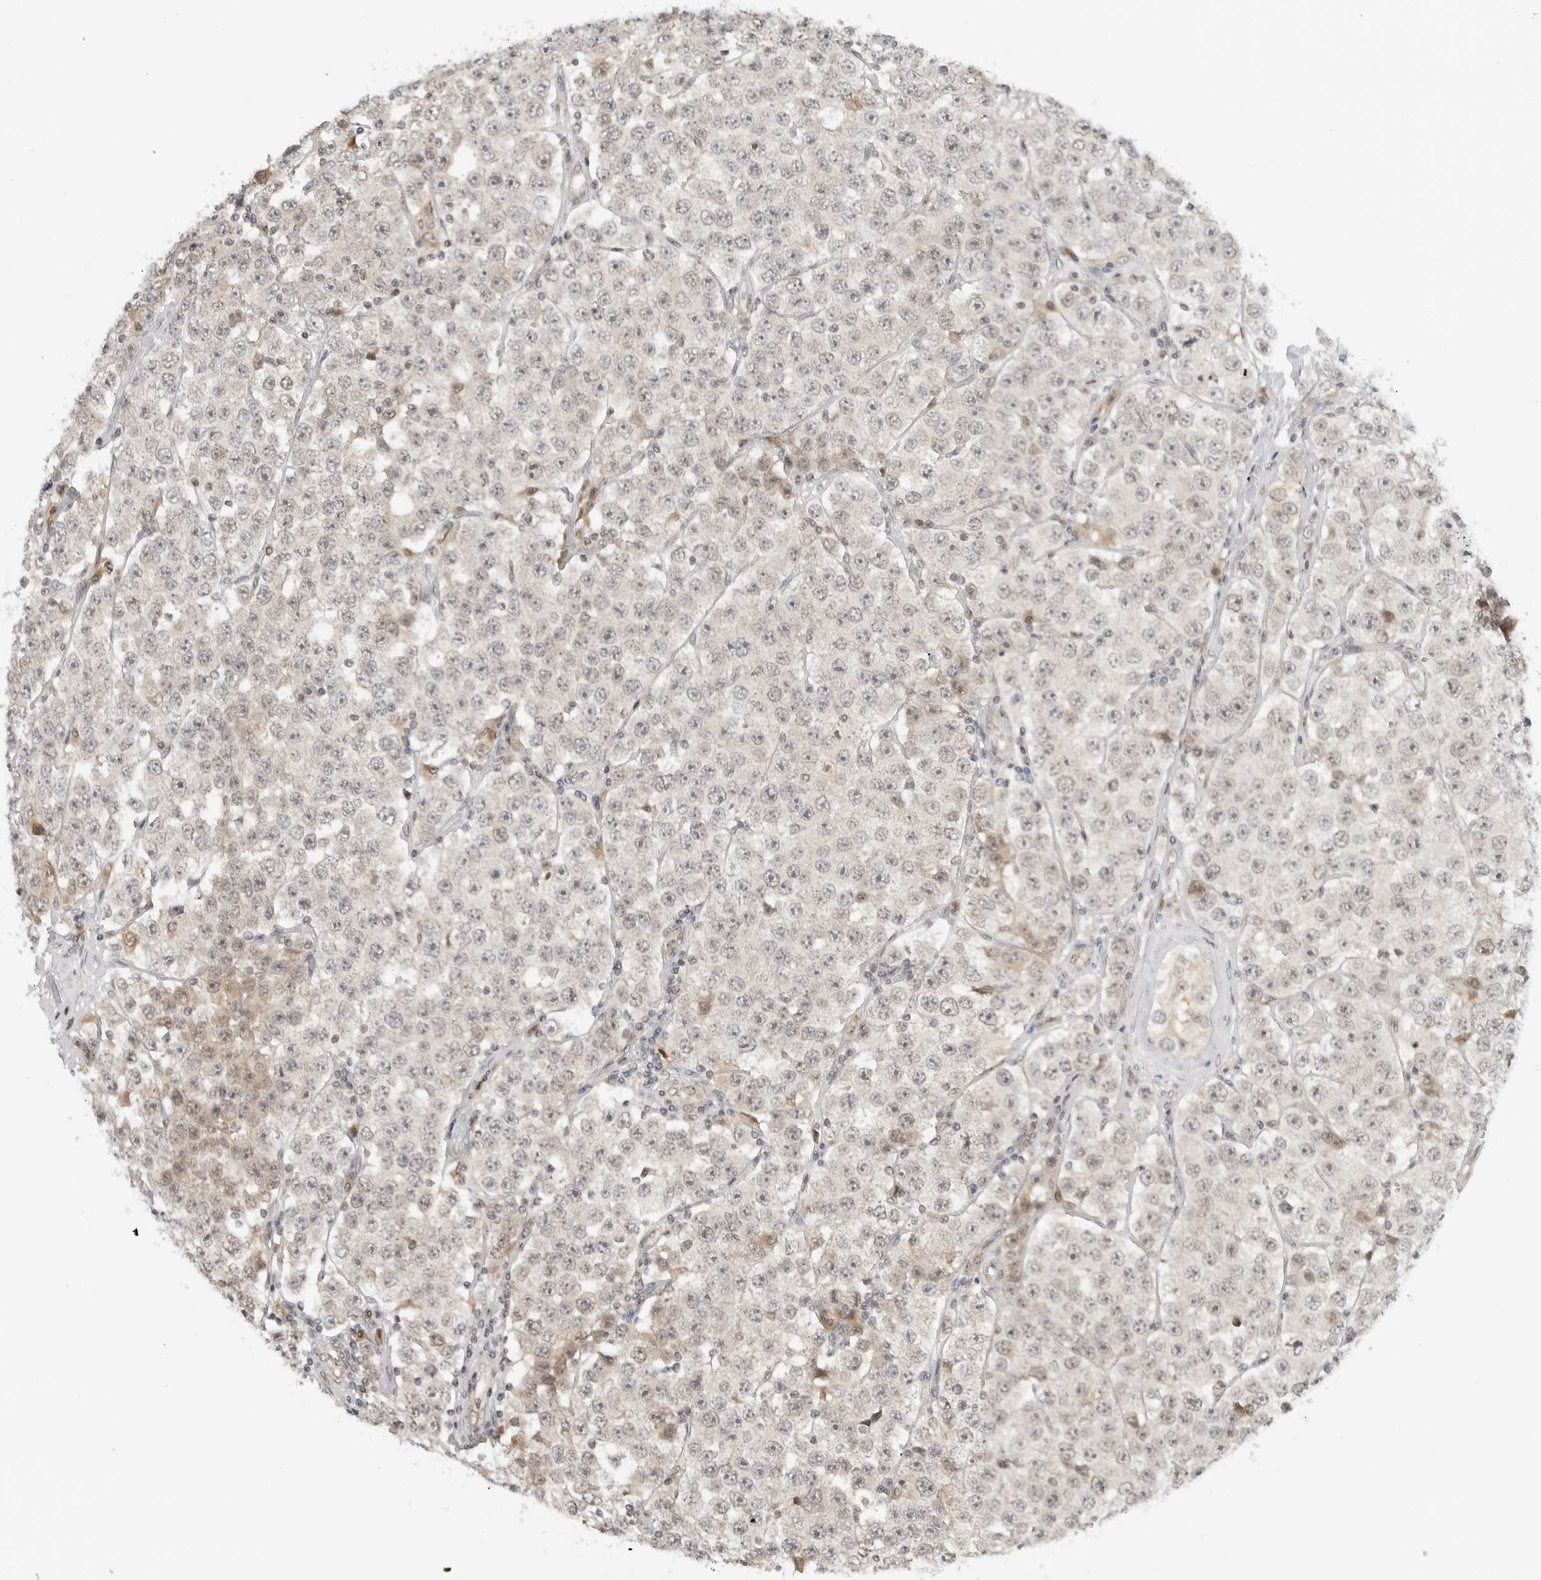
{"staining": {"intensity": "negative", "quantity": "none", "location": "none"}, "tissue": "testis cancer", "cell_type": "Tumor cells", "image_type": "cancer", "snomed": [{"axis": "morphology", "description": "Seminoma, NOS"}, {"axis": "topography", "description": "Testis"}], "caption": "Micrograph shows no significant protein staining in tumor cells of testis cancer. (DAB IHC, high magnification).", "gene": "TIPRL", "patient": {"sex": "male", "age": 28}}